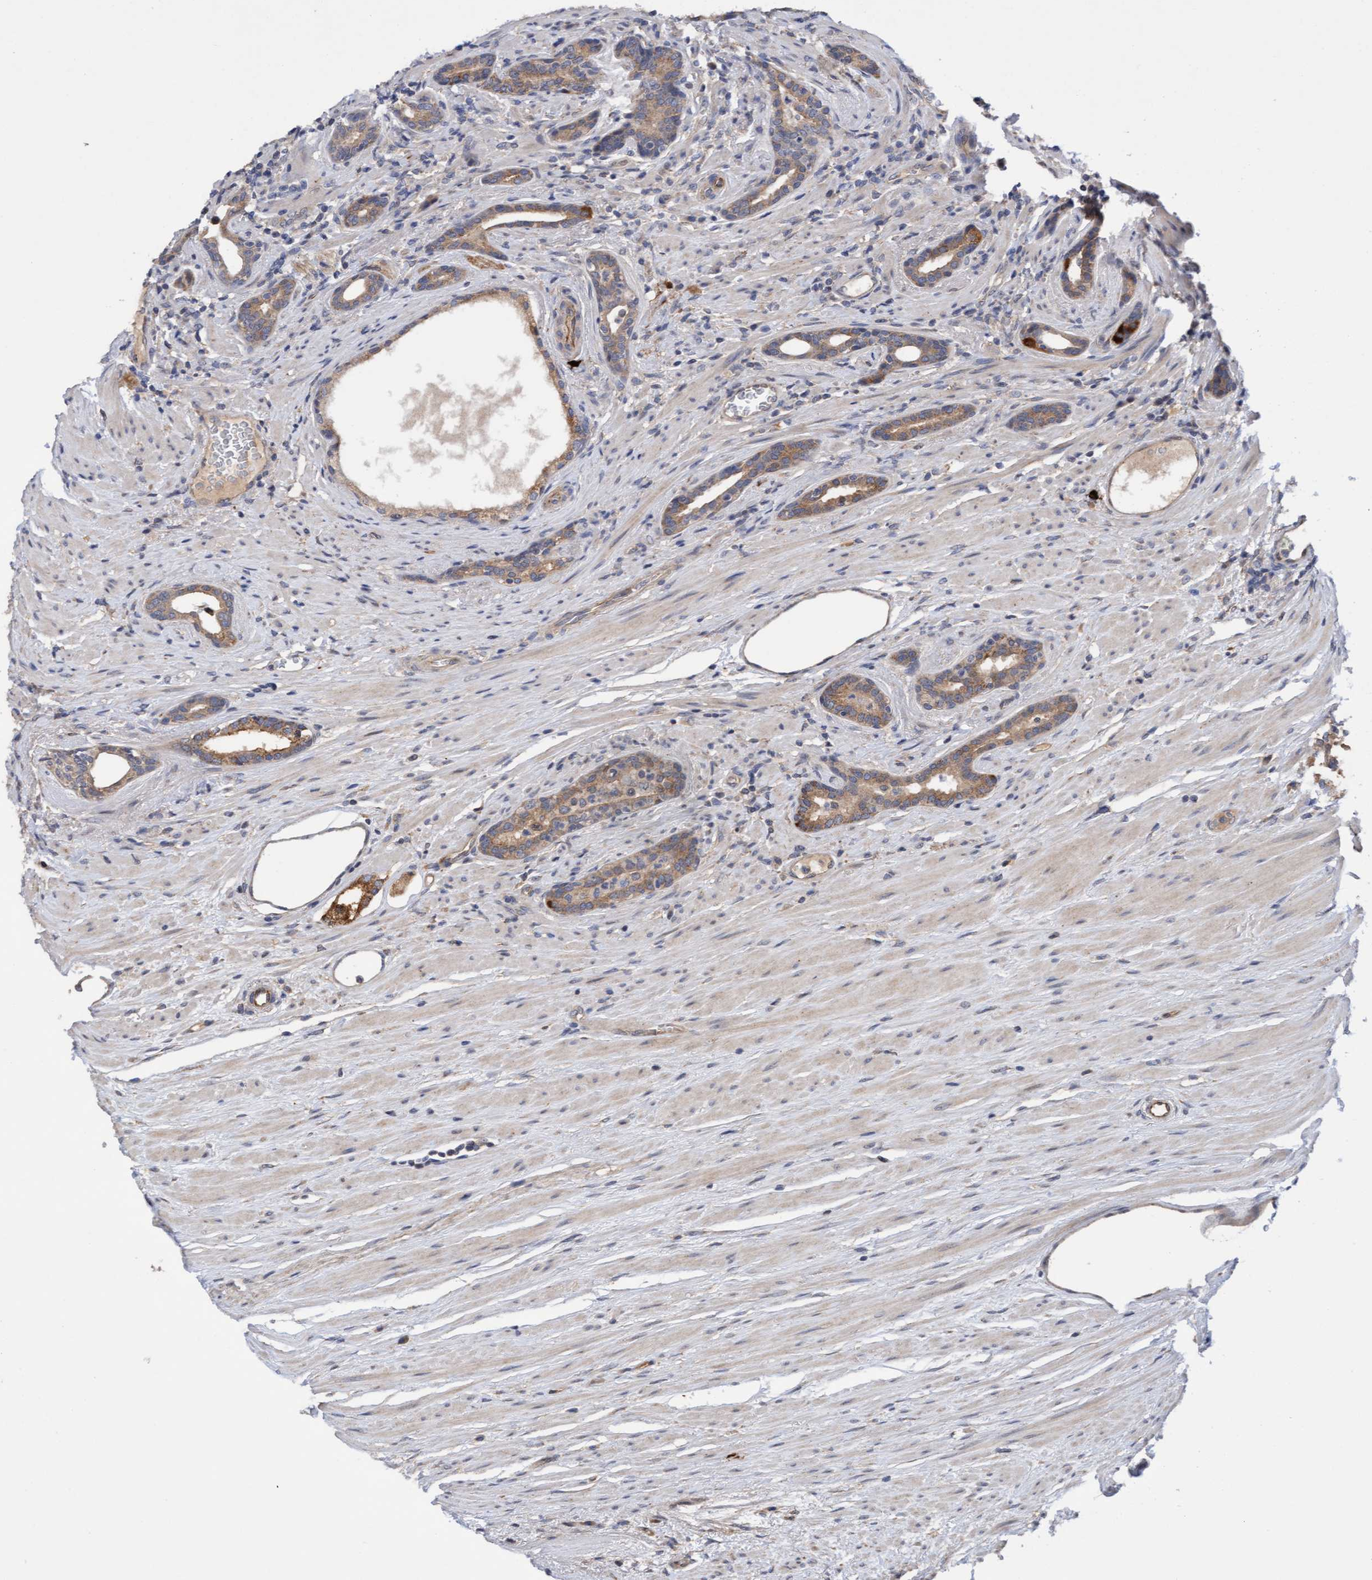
{"staining": {"intensity": "moderate", "quantity": ">75%", "location": "cytoplasmic/membranous"}, "tissue": "prostate cancer", "cell_type": "Tumor cells", "image_type": "cancer", "snomed": [{"axis": "morphology", "description": "Adenocarcinoma, High grade"}, {"axis": "topography", "description": "Prostate"}], "caption": "Protein expression analysis of prostate cancer (adenocarcinoma (high-grade)) exhibits moderate cytoplasmic/membranous expression in about >75% of tumor cells.", "gene": "ITFG1", "patient": {"sex": "male", "age": 71}}